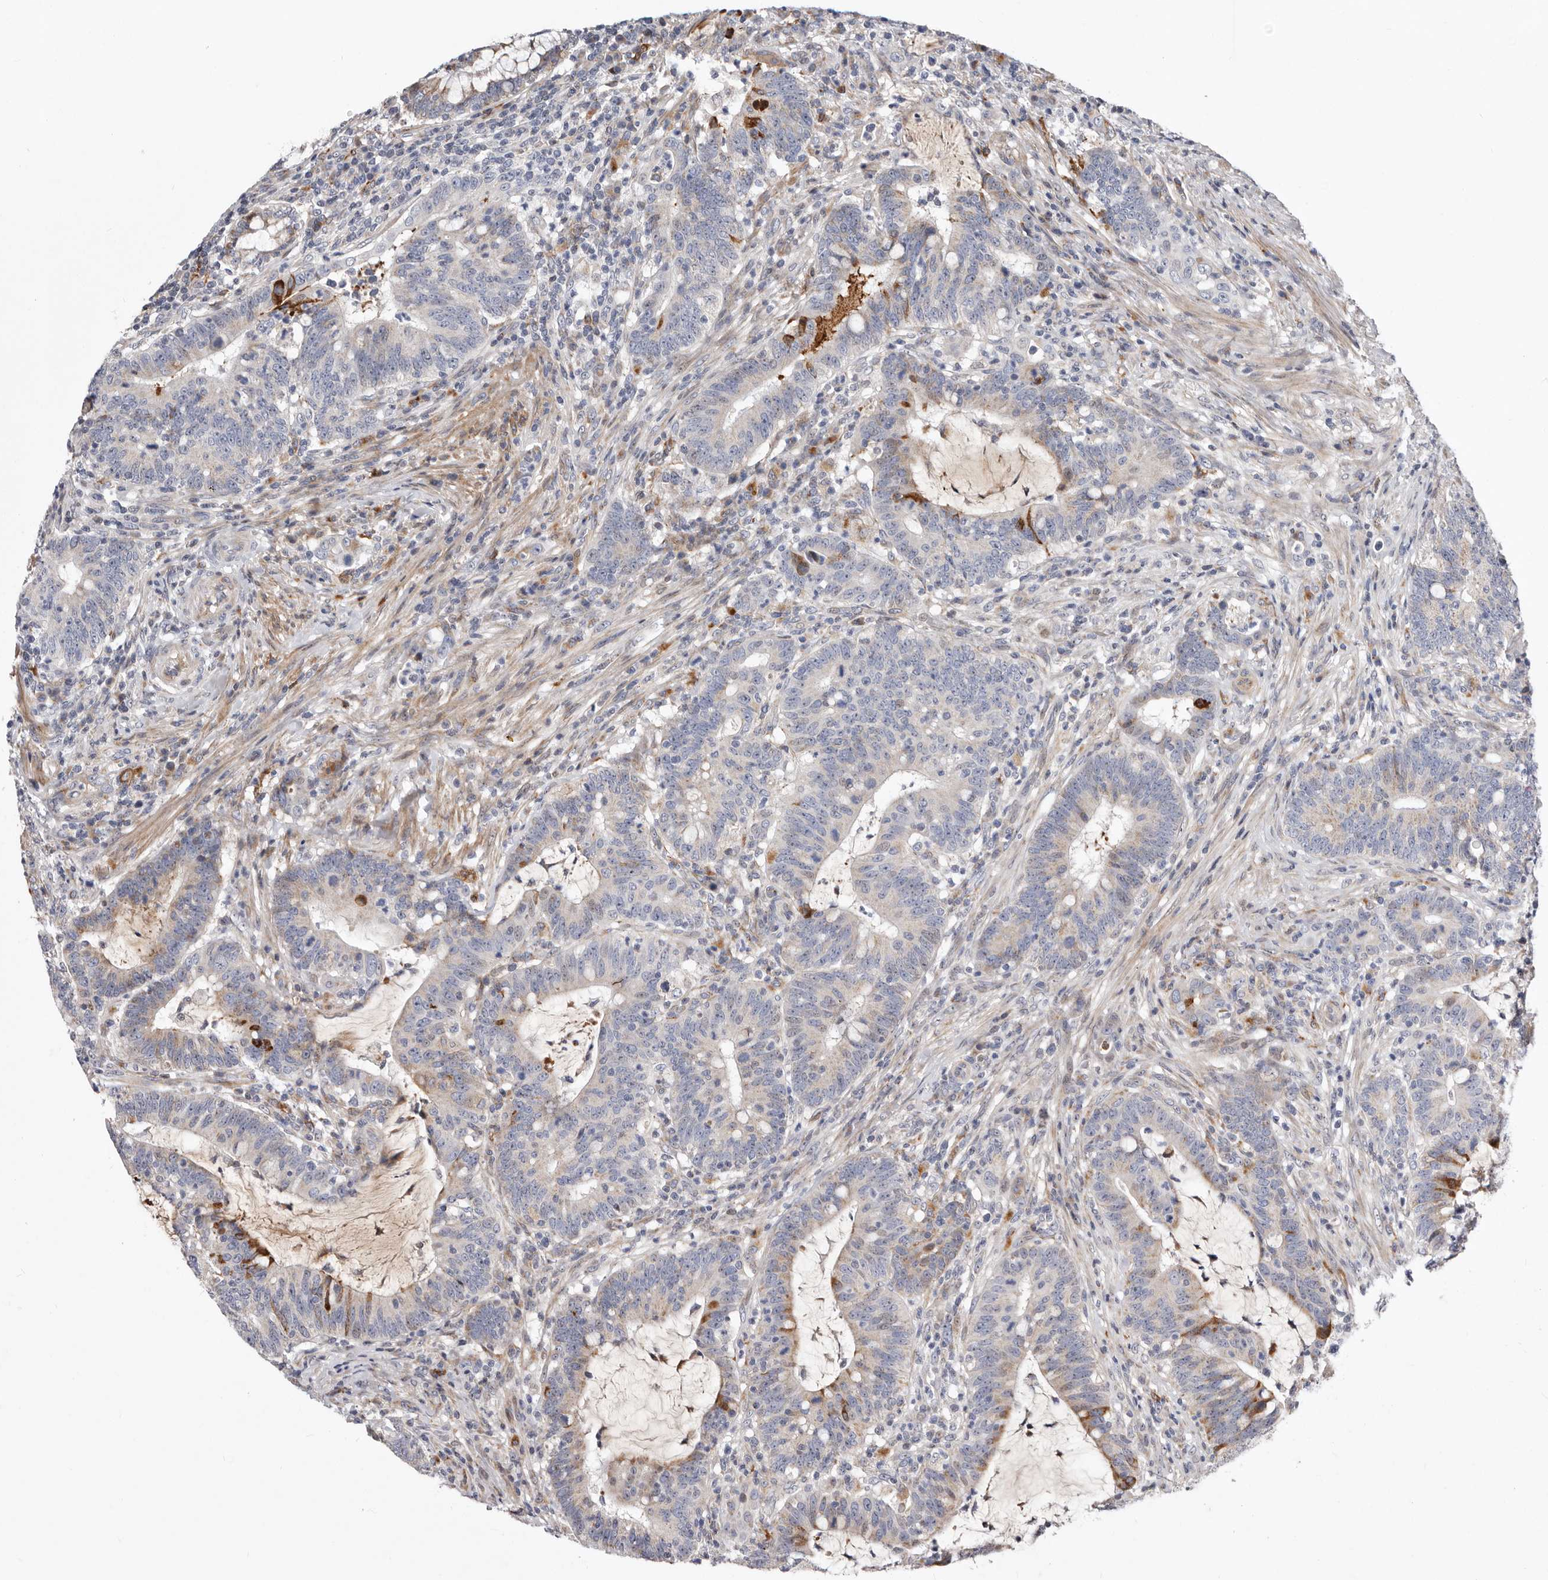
{"staining": {"intensity": "moderate", "quantity": "<25%", "location": "cytoplasmic/membranous"}, "tissue": "colorectal cancer", "cell_type": "Tumor cells", "image_type": "cancer", "snomed": [{"axis": "morphology", "description": "Adenocarcinoma, NOS"}, {"axis": "topography", "description": "Colon"}], "caption": "Colorectal cancer stained with DAB IHC reveals low levels of moderate cytoplasmic/membranous positivity in approximately <25% of tumor cells.", "gene": "NUBPL", "patient": {"sex": "female", "age": 66}}